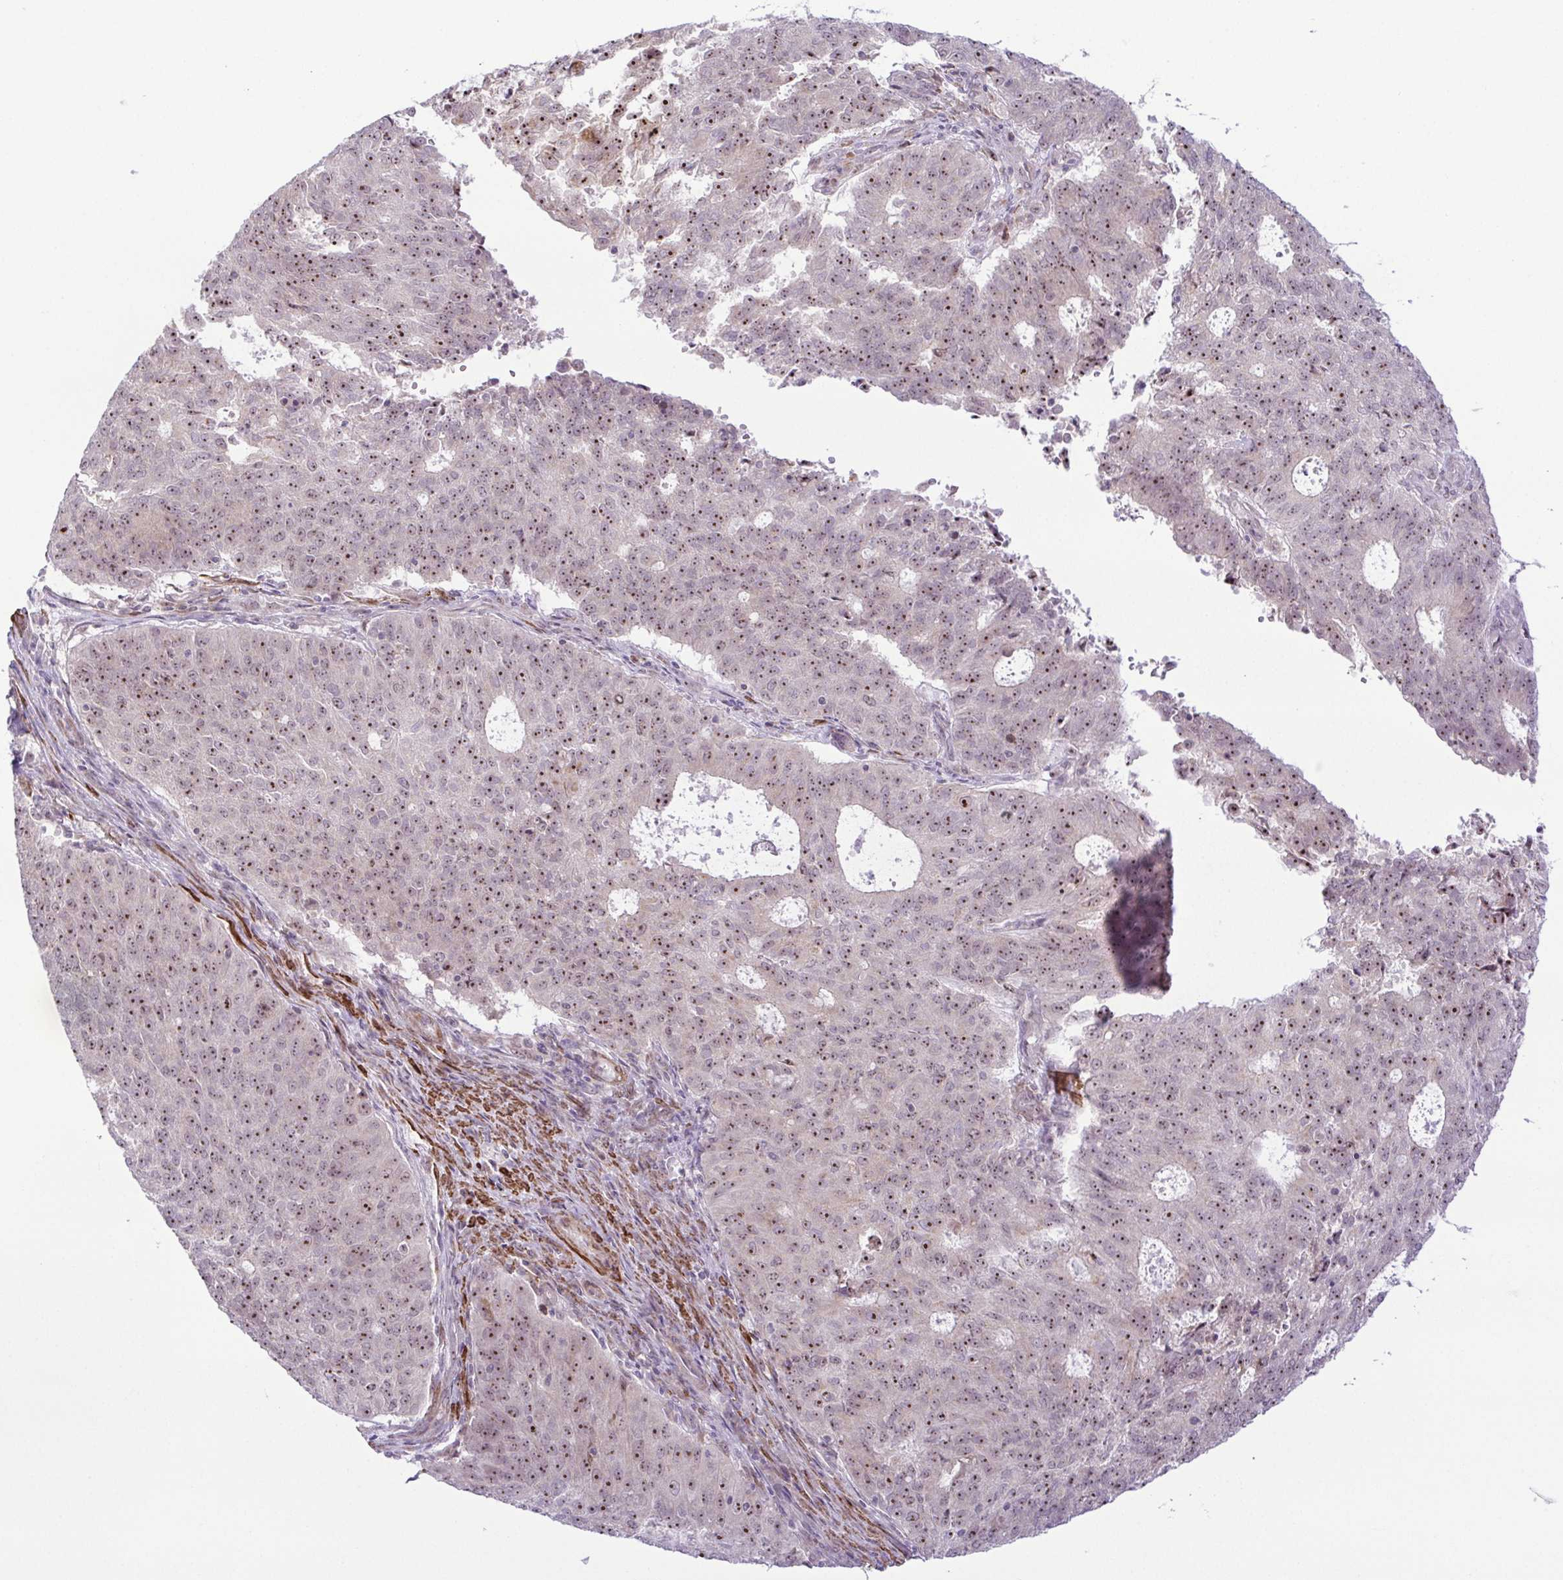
{"staining": {"intensity": "moderate", "quantity": ">75%", "location": "nuclear"}, "tissue": "endometrial cancer", "cell_type": "Tumor cells", "image_type": "cancer", "snomed": [{"axis": "morphology", "description": "Adenocarcinoma, NOS"}, {"axis": "topography", "description": "Endometrium"}], "caption": "A medium amount of moderate nuclear staining is seen in about >75% of tumor cells in endometrial cancer tissue. Immunohistochemistry stains the protein in brown and the nuclei are stained blue.", "gene": "RSL24D1", "patient": {"sex": "female", "age": 82}}